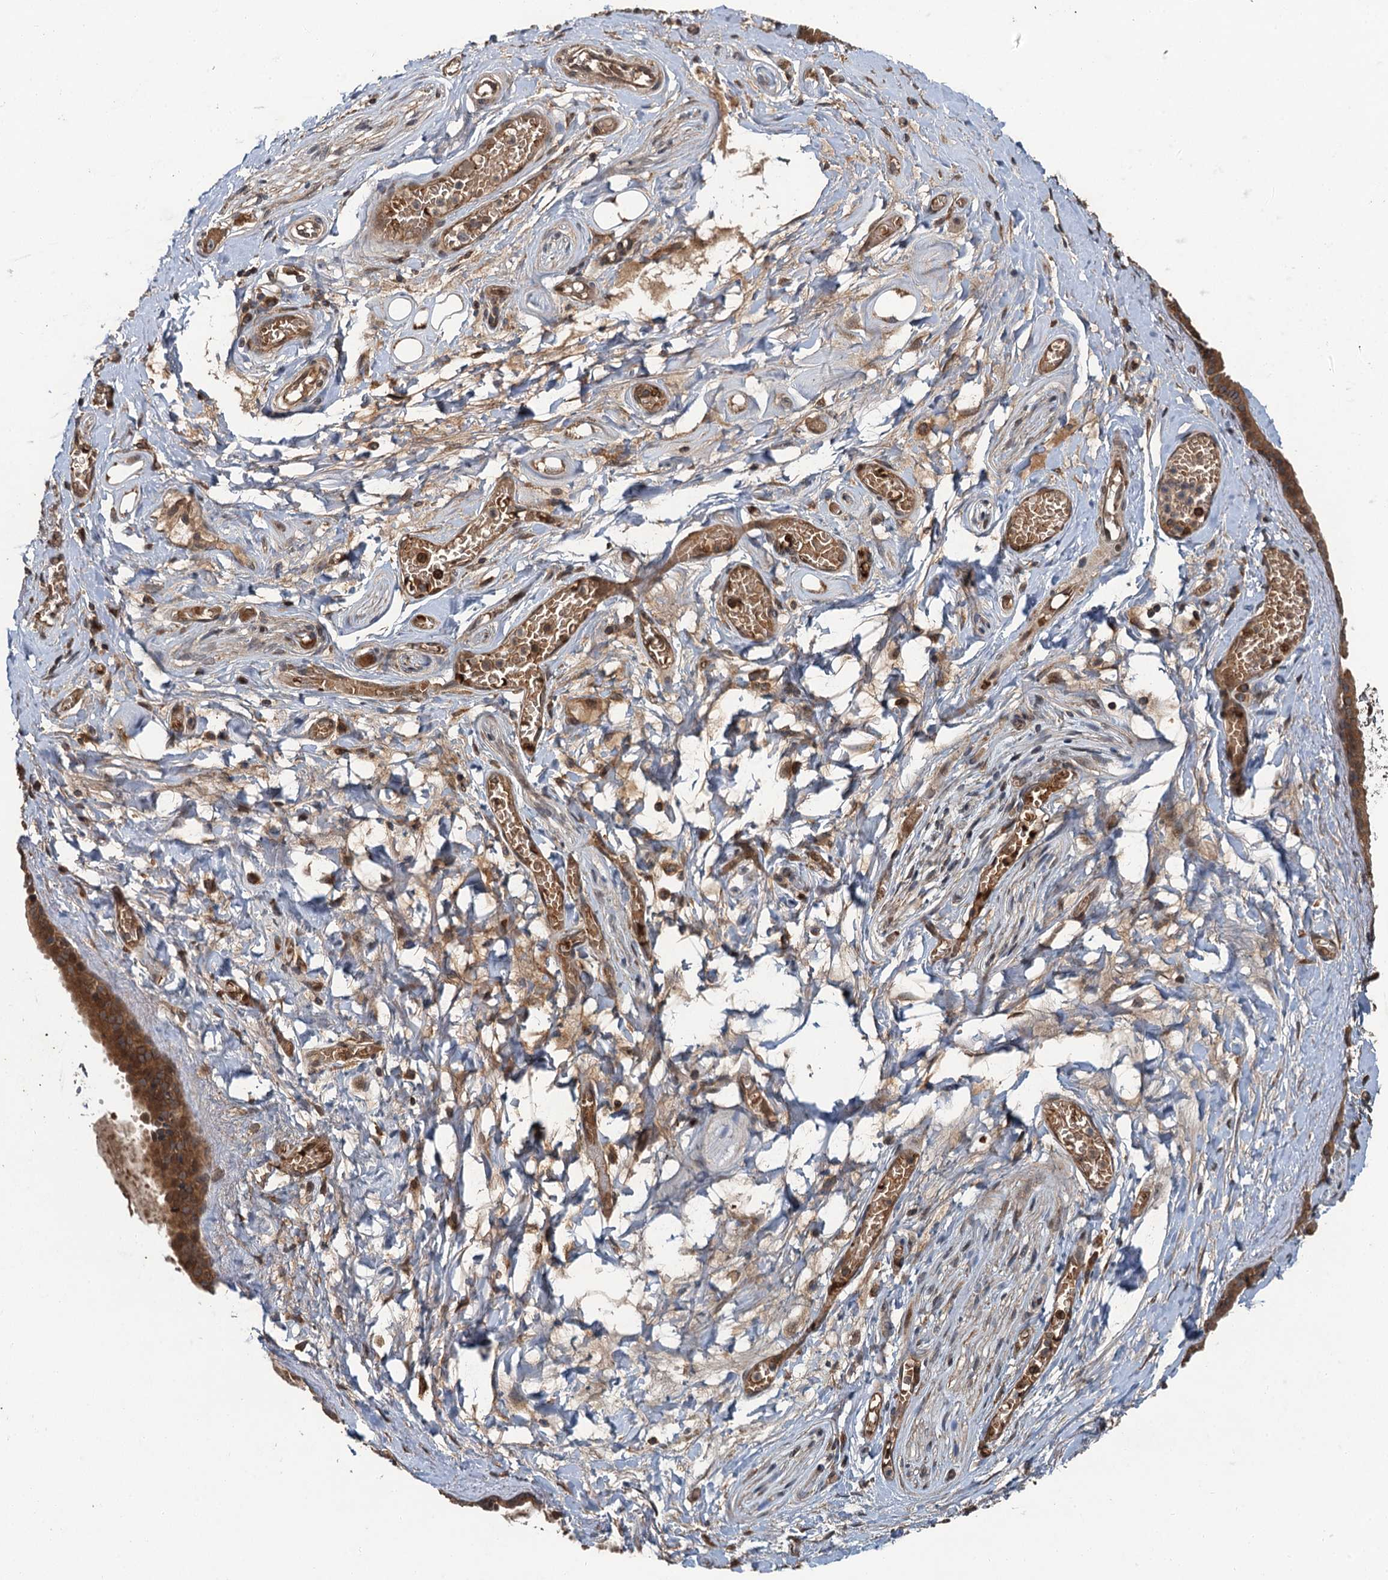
{"staining": {"intensity": "moderate", "quantity": "25%-75%", "location": "cytoplasmic/membranous,nuclear"}, "tissue": "adipose tissue", "cell_type": "Adipocytes", "image_type": "normal", "snomed": [{"axis": "morphology", "description": "Normal tissue, NOS"}, {"axis": "topography", "description": "Salivary gland"}, {"axis": "topography", "description": "Peripheral nerve tissue"}], "caption": "IHC image of normal adipose tissue stained for a protein (brown), which demonstrates medium levels of moderate cytoplasmic/membranous,nuclear staining in approximately 25%-75% of adipocytes.", "gene": "SNX32", "patient": {"sex": "male", "age": 62}}